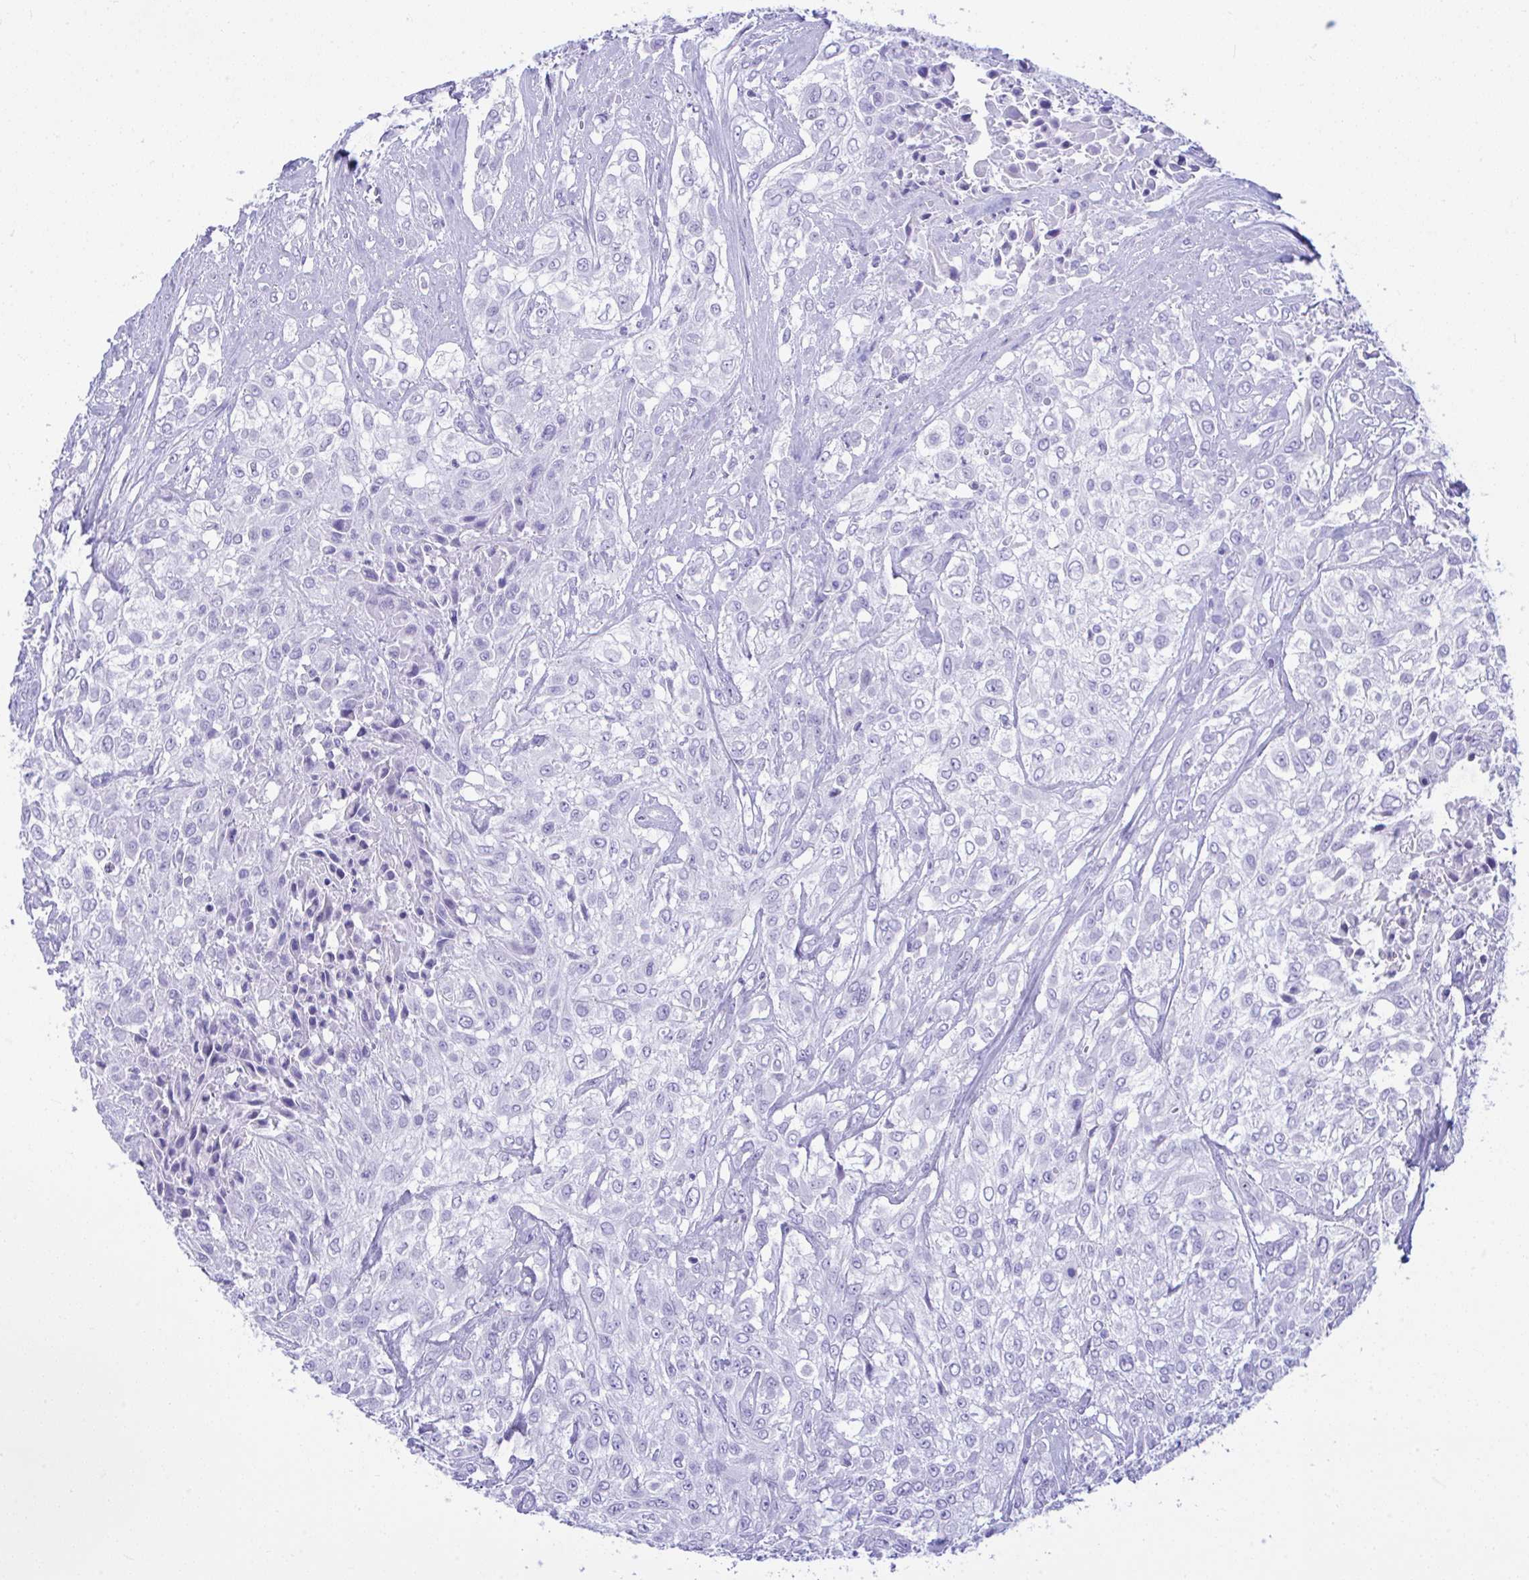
{"staining": {"intensity": "negative", "quantity": "none", "location": "none"}, "tissue": "urothelial cancer", "cell_type": "Tumor cells", "image_type": "cancer", "snomed": [{"axis": "morphology", "description": "Urothelial carcinoma, High grade"}, {"axis": "topography", "description": "Urinary bladder"}], "caption": "Urothelial cancer stained for a protein using immunohistochemistry (IHC) shows no expression tumor cells.", "gene": "SEL1L2", "patient": {"sex": "male", "age": 57}}